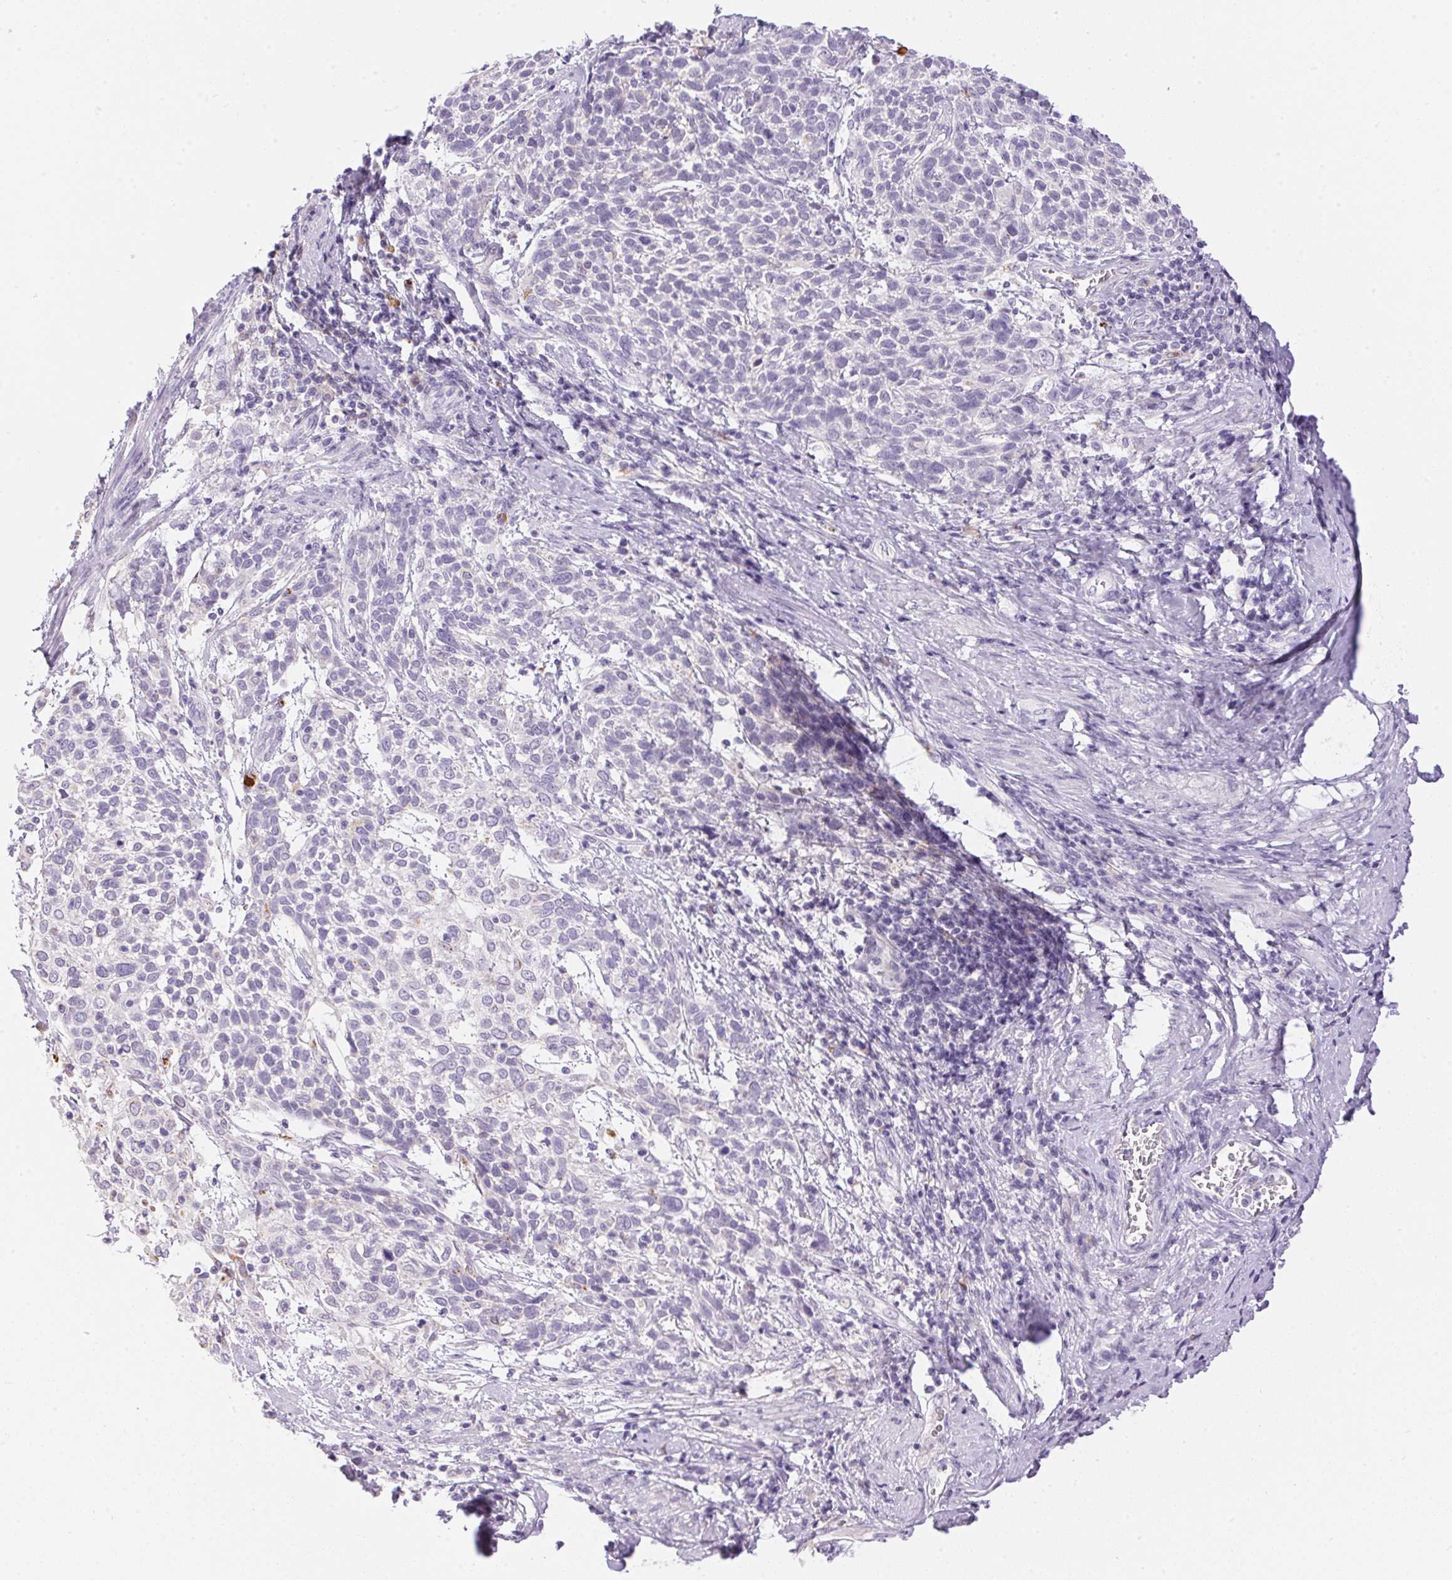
{"staining": {"intensity": "negative", "quantity": "none", "location": "none"}, "tissue": "cervical cancer", "cell_type": "Tumor cells", "image_type": "cancer", "snomed": [{"axis": "morphology", "description": "Squamous cell carcinoma, NOS"}, {"axis": "topography", "description": "Cervix"}], "caption": "Tumor cells show no significant protein staining in squamous cell carcinoma (cervical).", "gene": "PNLIPRP3", "patient": {"sex": "female", "age": 61}}